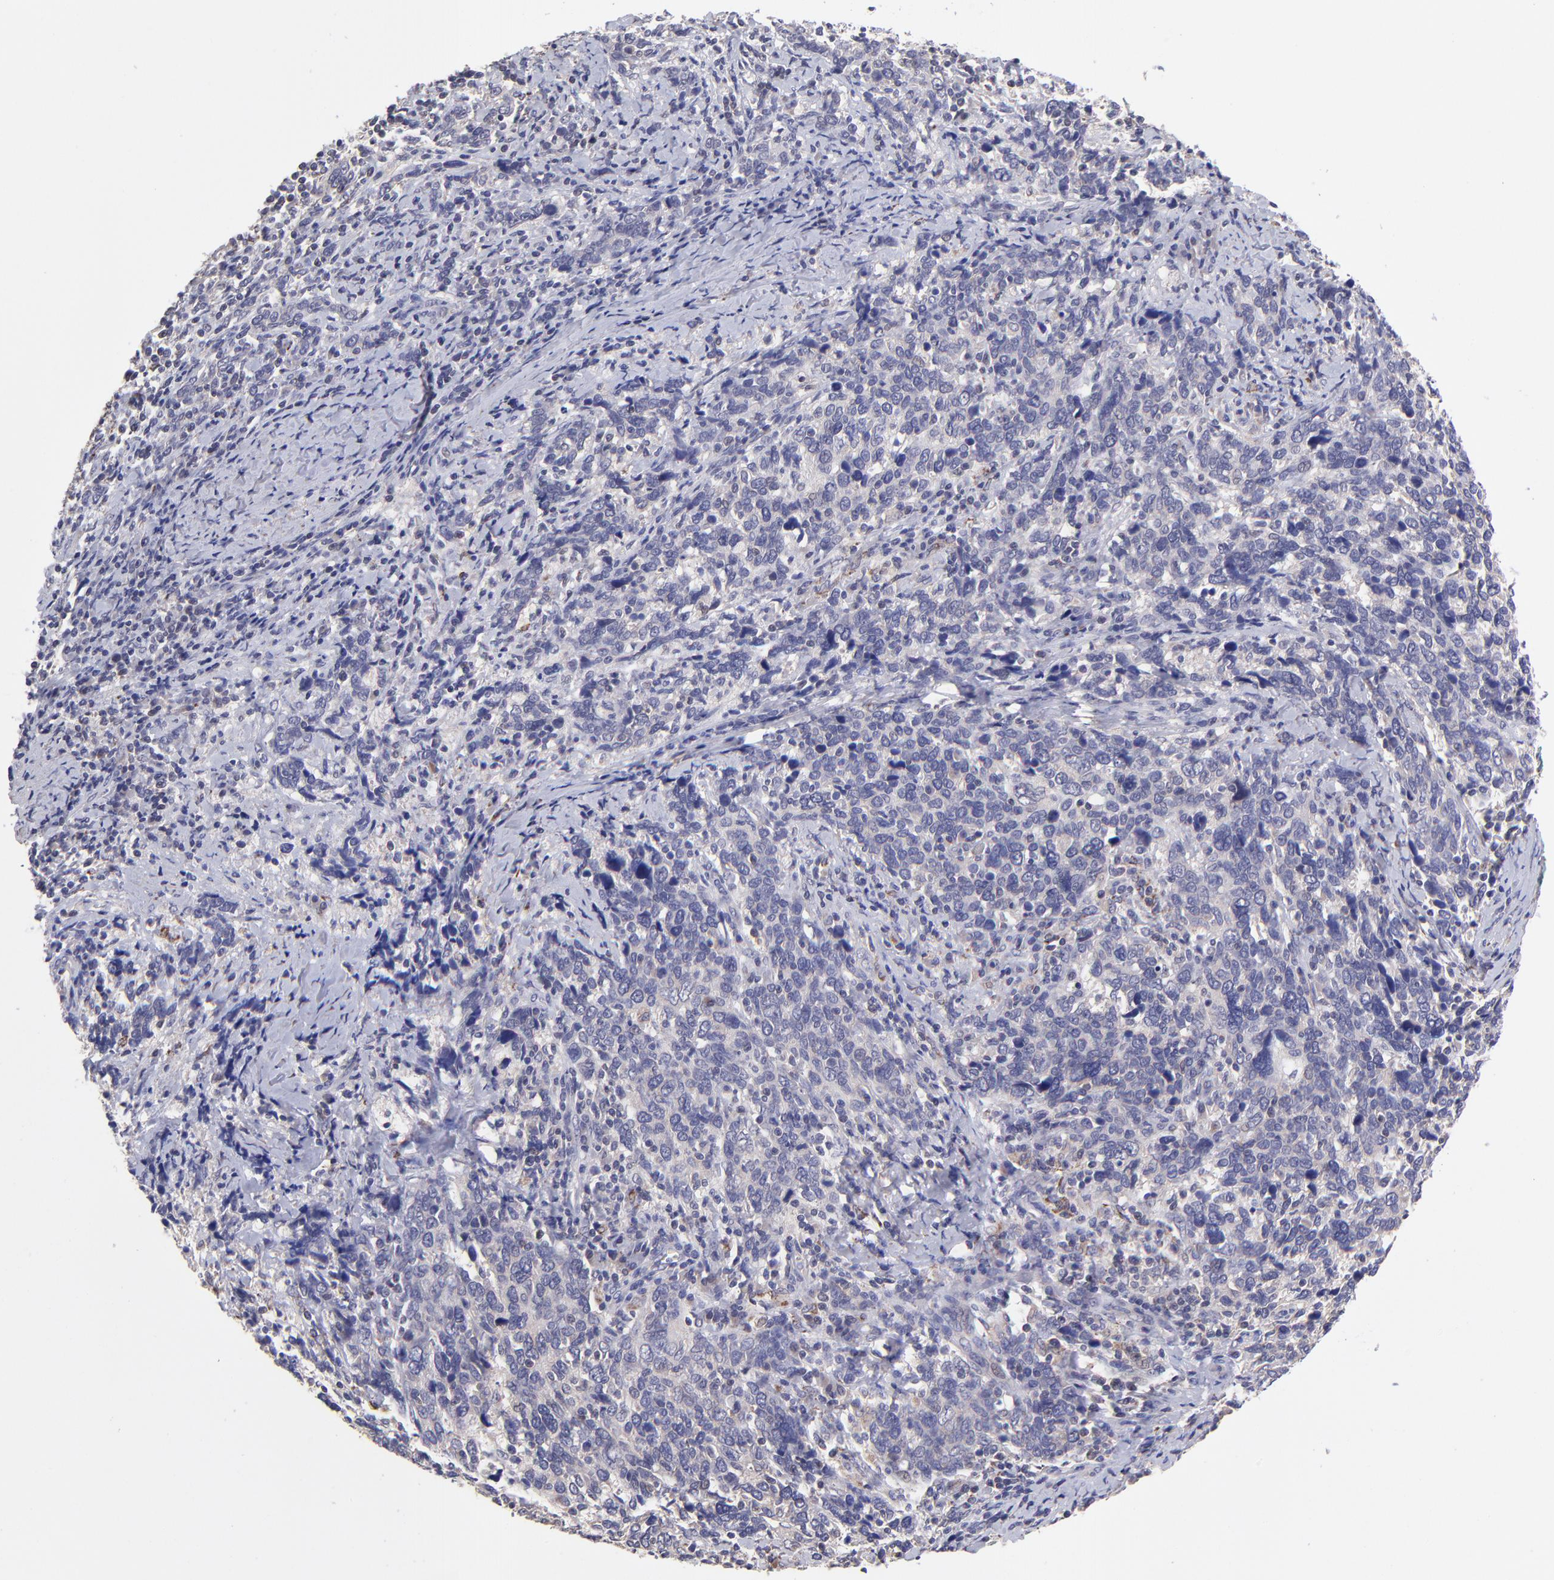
{"staining": {"intensity": "negative", "quantity": "none", "location": "none"}, "tissue": "cervical cancer", "cell_type": "Tumor cells", "image_type": "cancer", "snomed": [{"axis": "morphology", "description": "Squamous cell carcinoma, NOS"}, {"axis": "topography", "description": "Cervix"}], "caption": "Immunohistochemistry micrograph of neoplastic tissue: squamous cell carcinoma (cervical) stained with DAB reveals no significant protein positivity in tumor cells.", "gene": "NSF", "patient": {"sex": "female", "age": 54}}